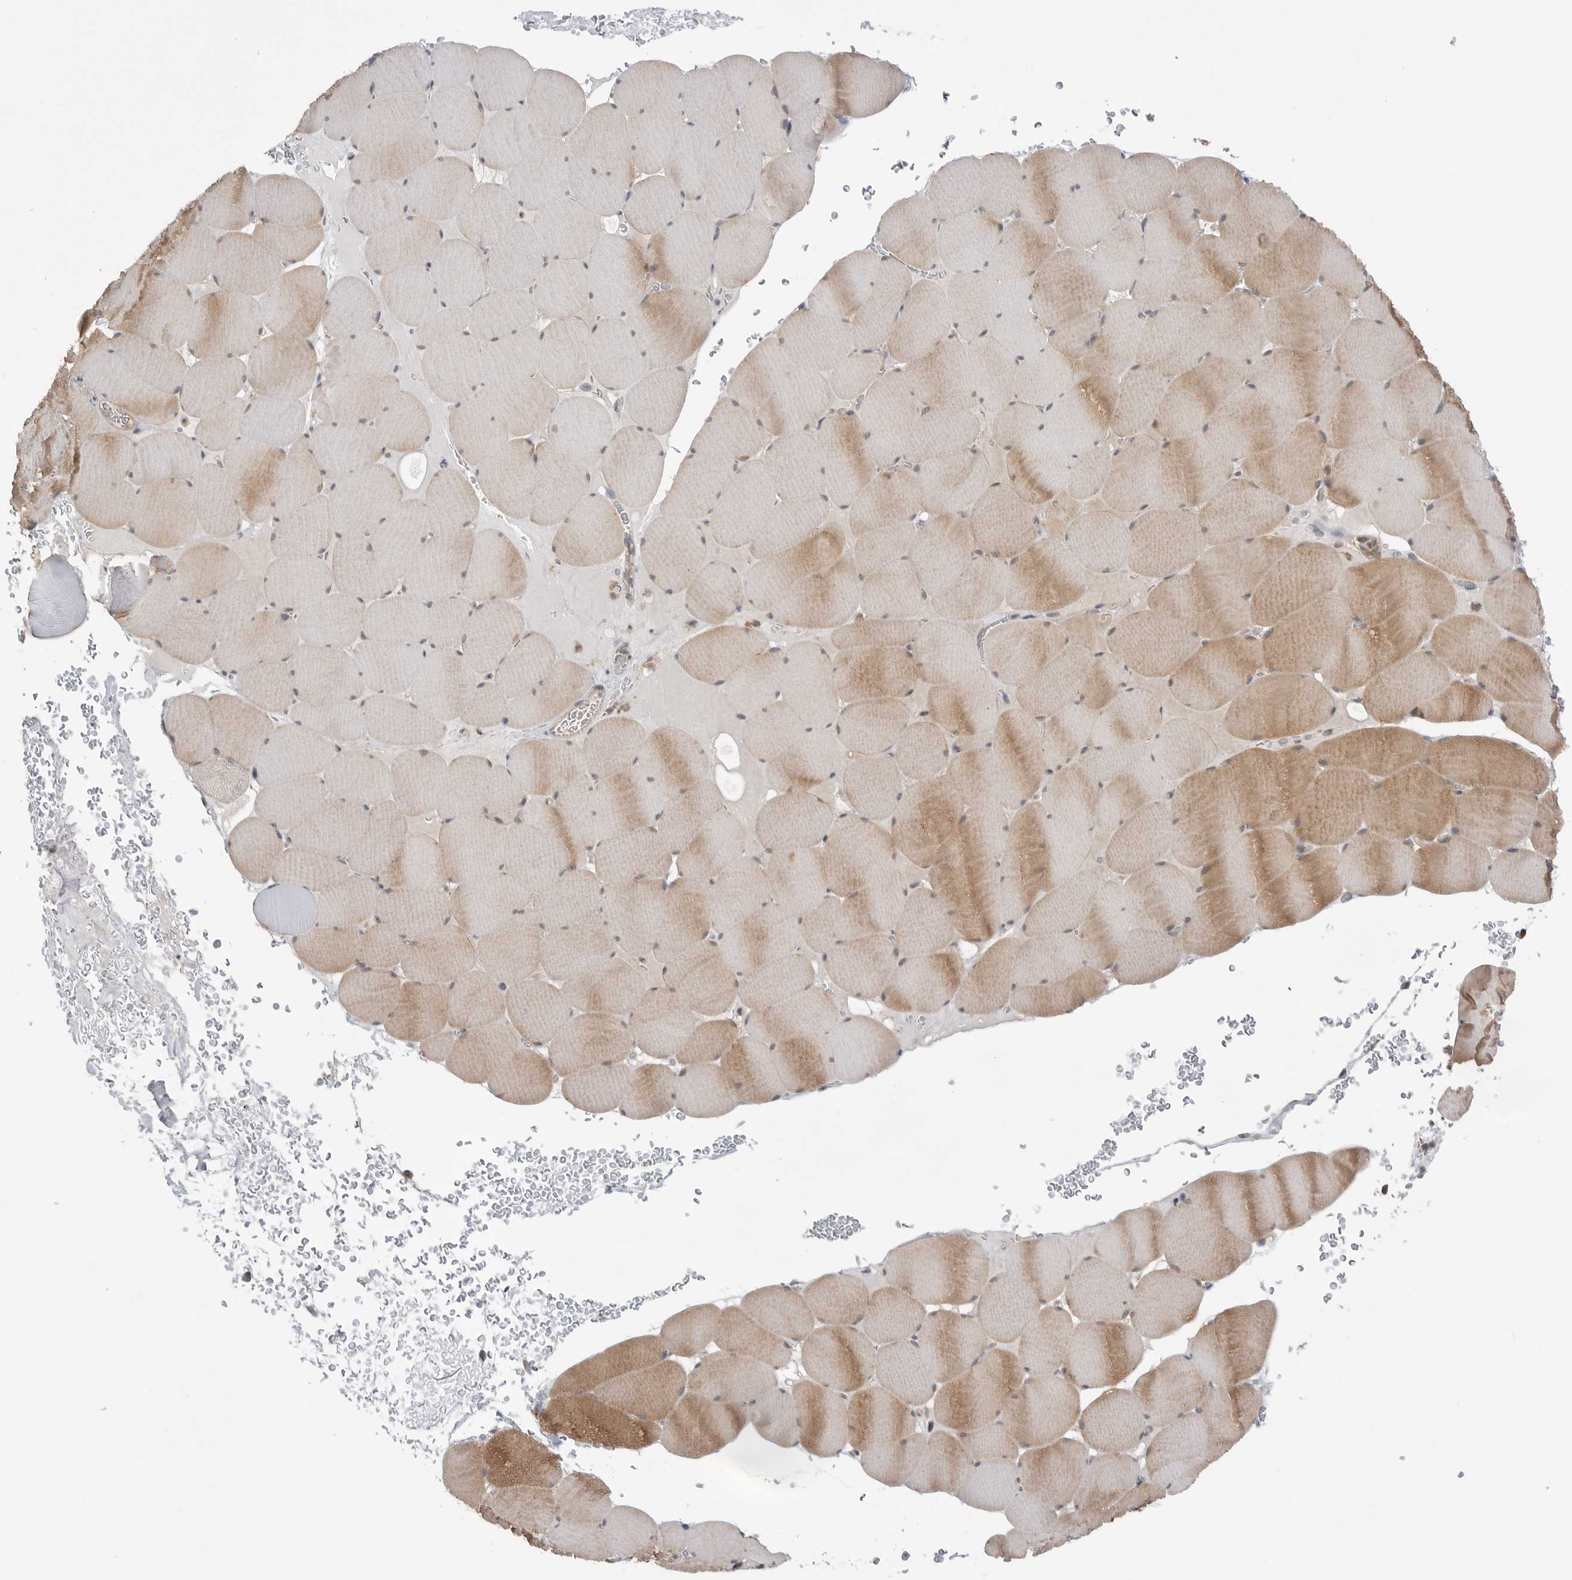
{"staining": {"intensity": "moderate", "quantity": "25%-75%", "location": "cytoplasmic/membranous"}, "tissue": "skeletal muscle", "cell_type": "Myocytes", "image_type": "normal", "snomed": [{"axis": "morphology", "description": "Normal tissue, NOS"}, {"axis": "topography", "description": "Skeletal muscle"}], "caption": "Protein staining of normal skeletal muscle reveals moderate cytoplasmic/membranous positivity in about 25%-75% of myocytes.", "gene": "NTAQ1", "patient": {"sex": "male", "age": 62}}